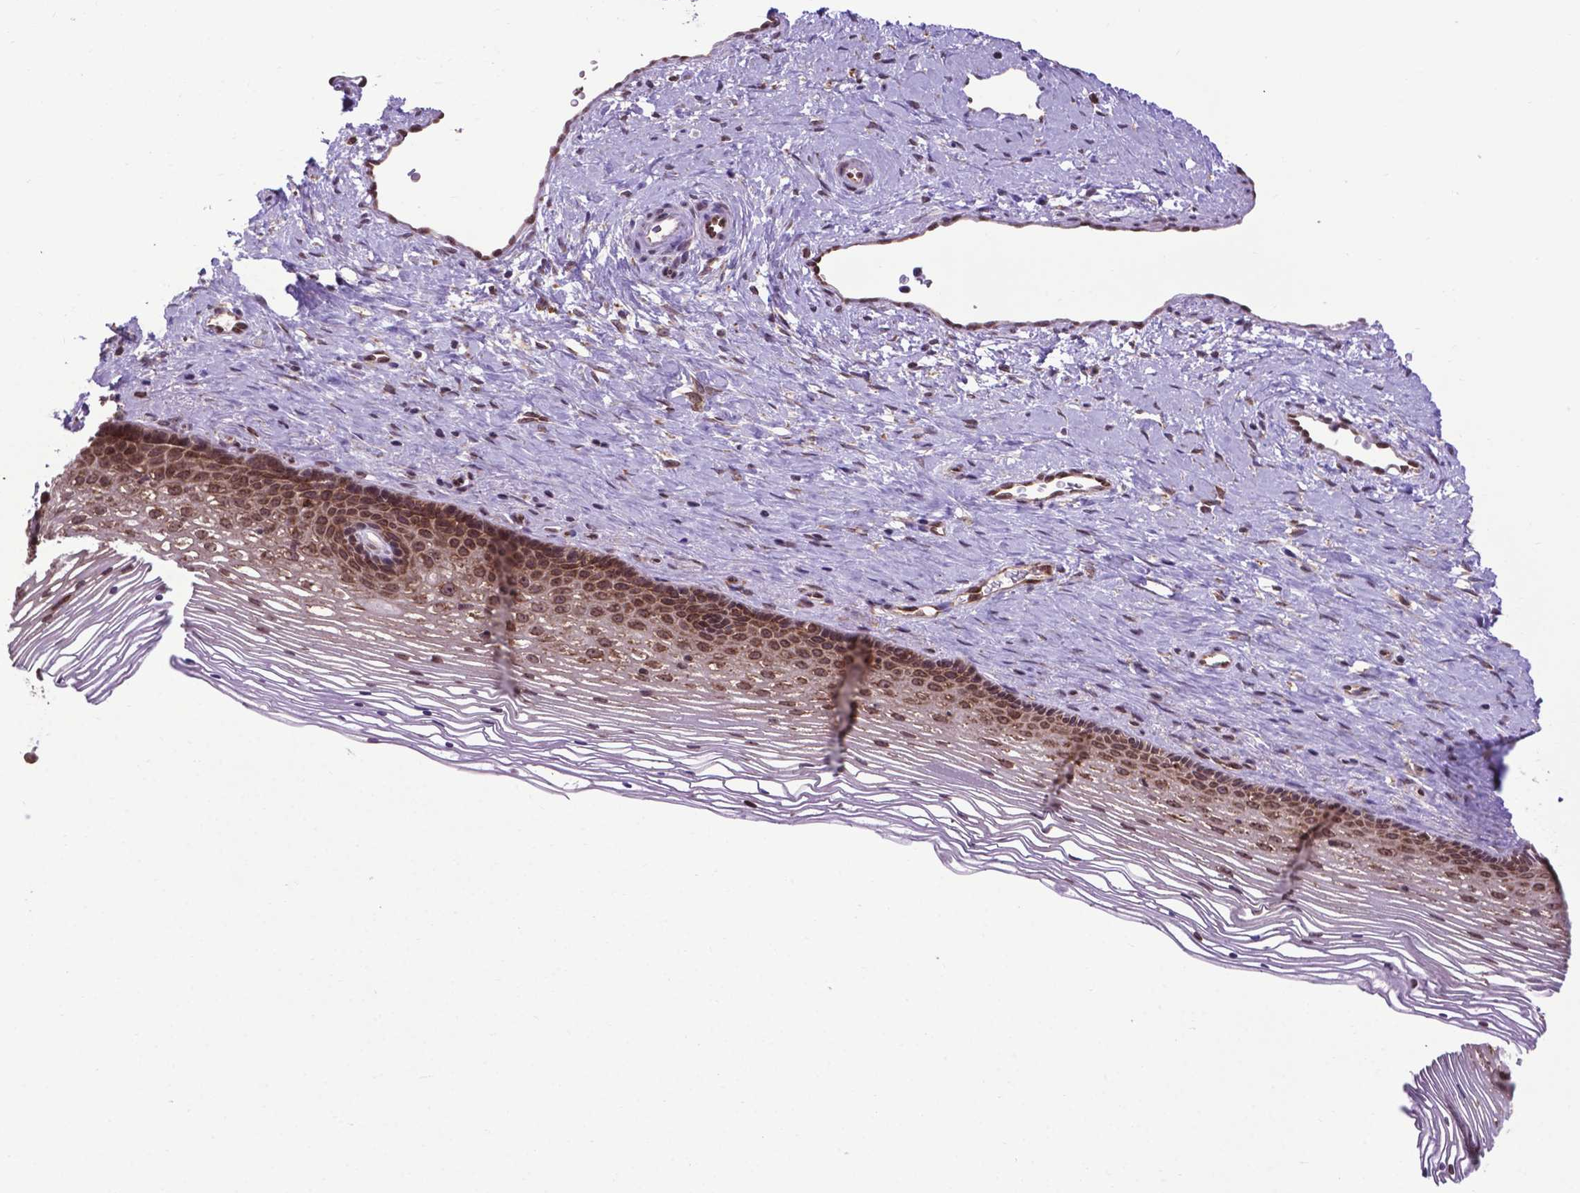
{"staining": {"intensity": "weak", "quantity": ">75%", "location": "cytoplasmic/membranous"}, "tissue": "cervix", "cell_type": "Glandular cells", "image_type": "normal", "snomed": [{"axis": "morphology", "description": "Normal tissue, NOS"}, {"axis": "topography", "description": "Cervix"}], "caption": "DAB immunohistochemical staining of benign human cervix displays weak cytoplasmic/membranous protein expression in about >75% of glandular cells.", "gene": "ENSG00000269590", "patient": {"sex": "female", "age": 34}}